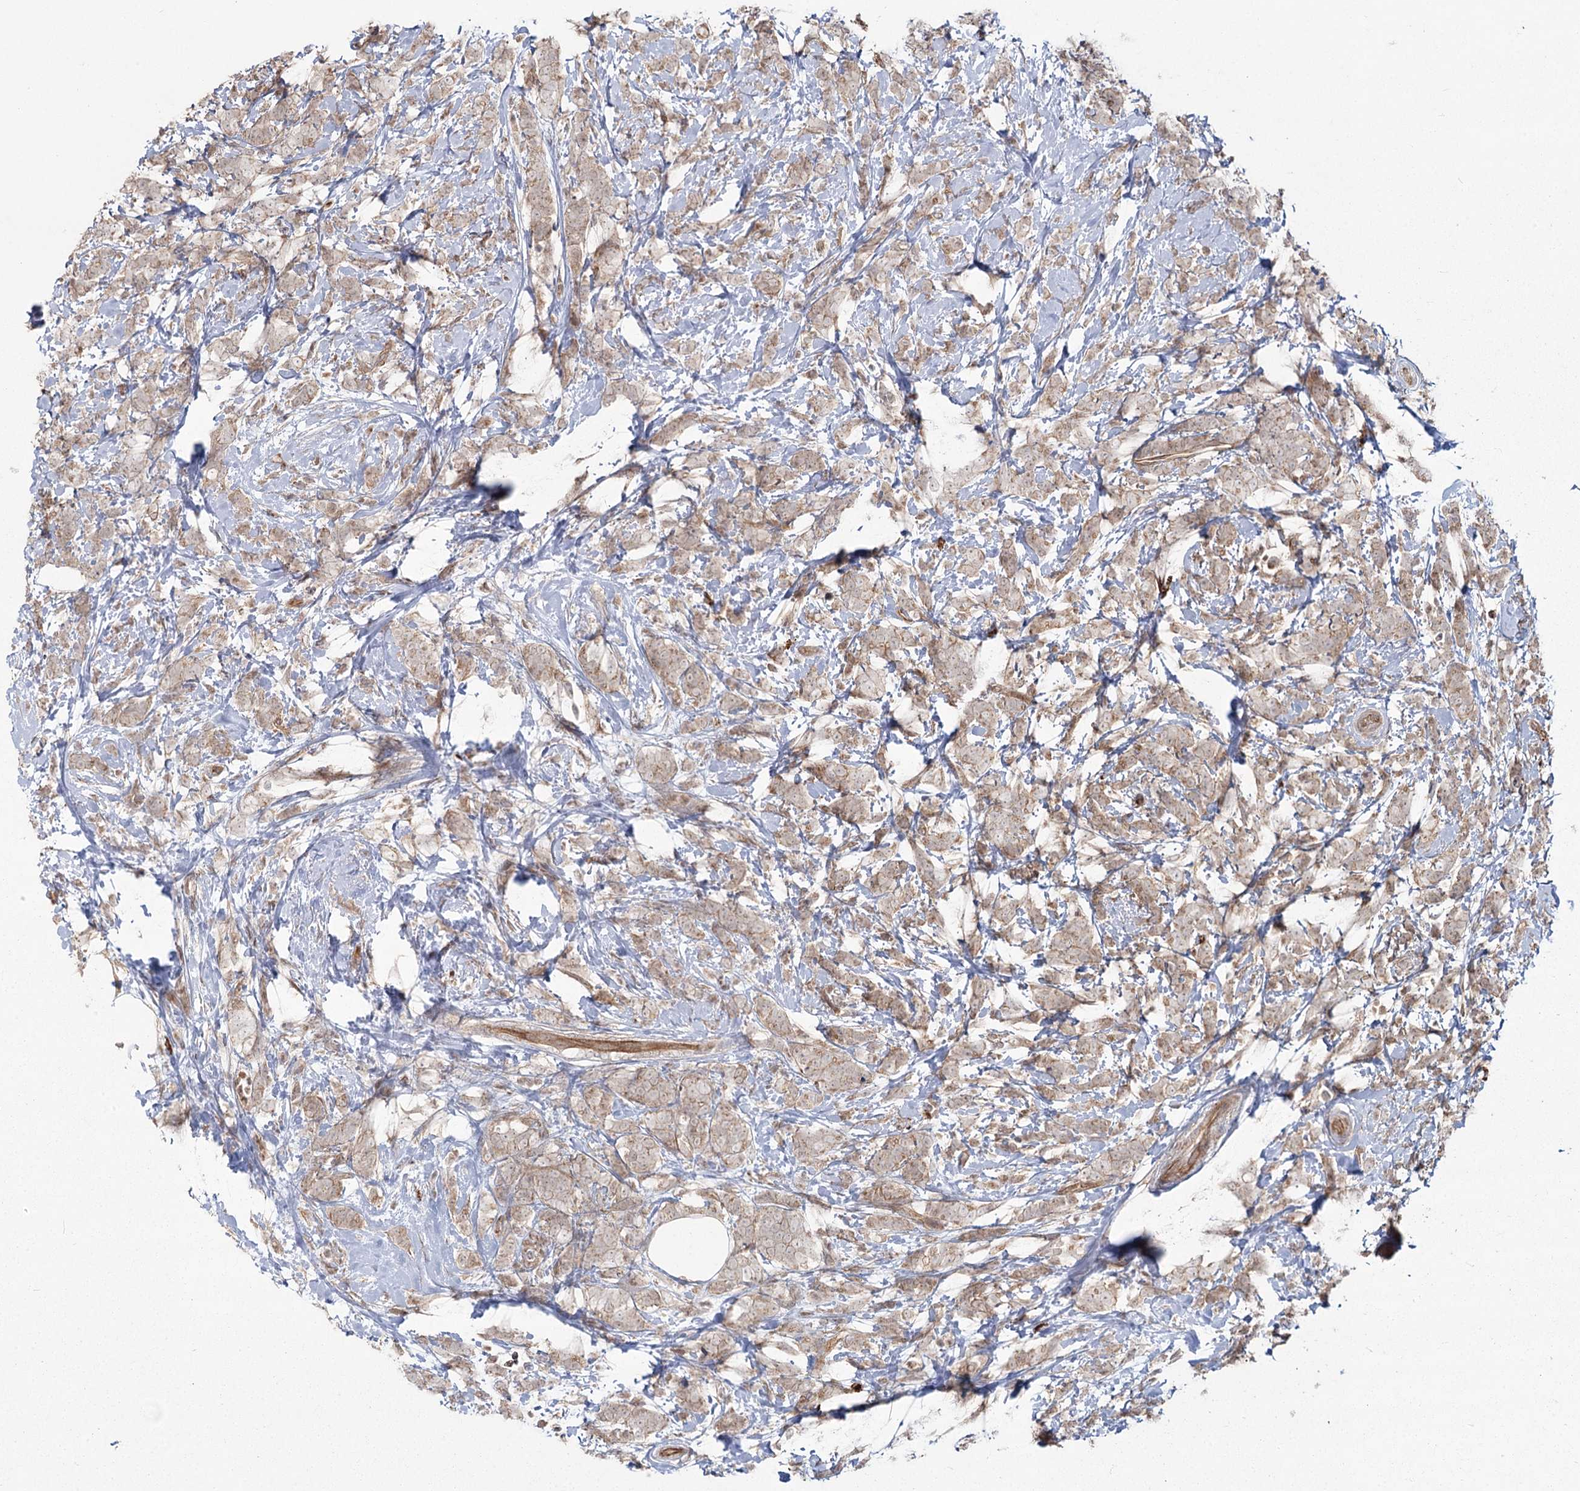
{"staining": {"intensity": "weak", "quantity": ">75%", "location": "cytoplasmic/membranous"}, "tissue": "breast cancer", "cell_type": "Tumor cells", "image_type": "cancer", "snomed": [{"axis": "morphology", "description": "Lobular carcinoma"}, {"axis": "topography", "description": "Breast"}], "caption": "Breast cancer was stained to show a protein in brown. There is low levels of weak cytoplasmic/membranous staining in about >75% of tumor cells.", "gene": "AP2M1", "patient": {"sex": "female", "age": 58}}